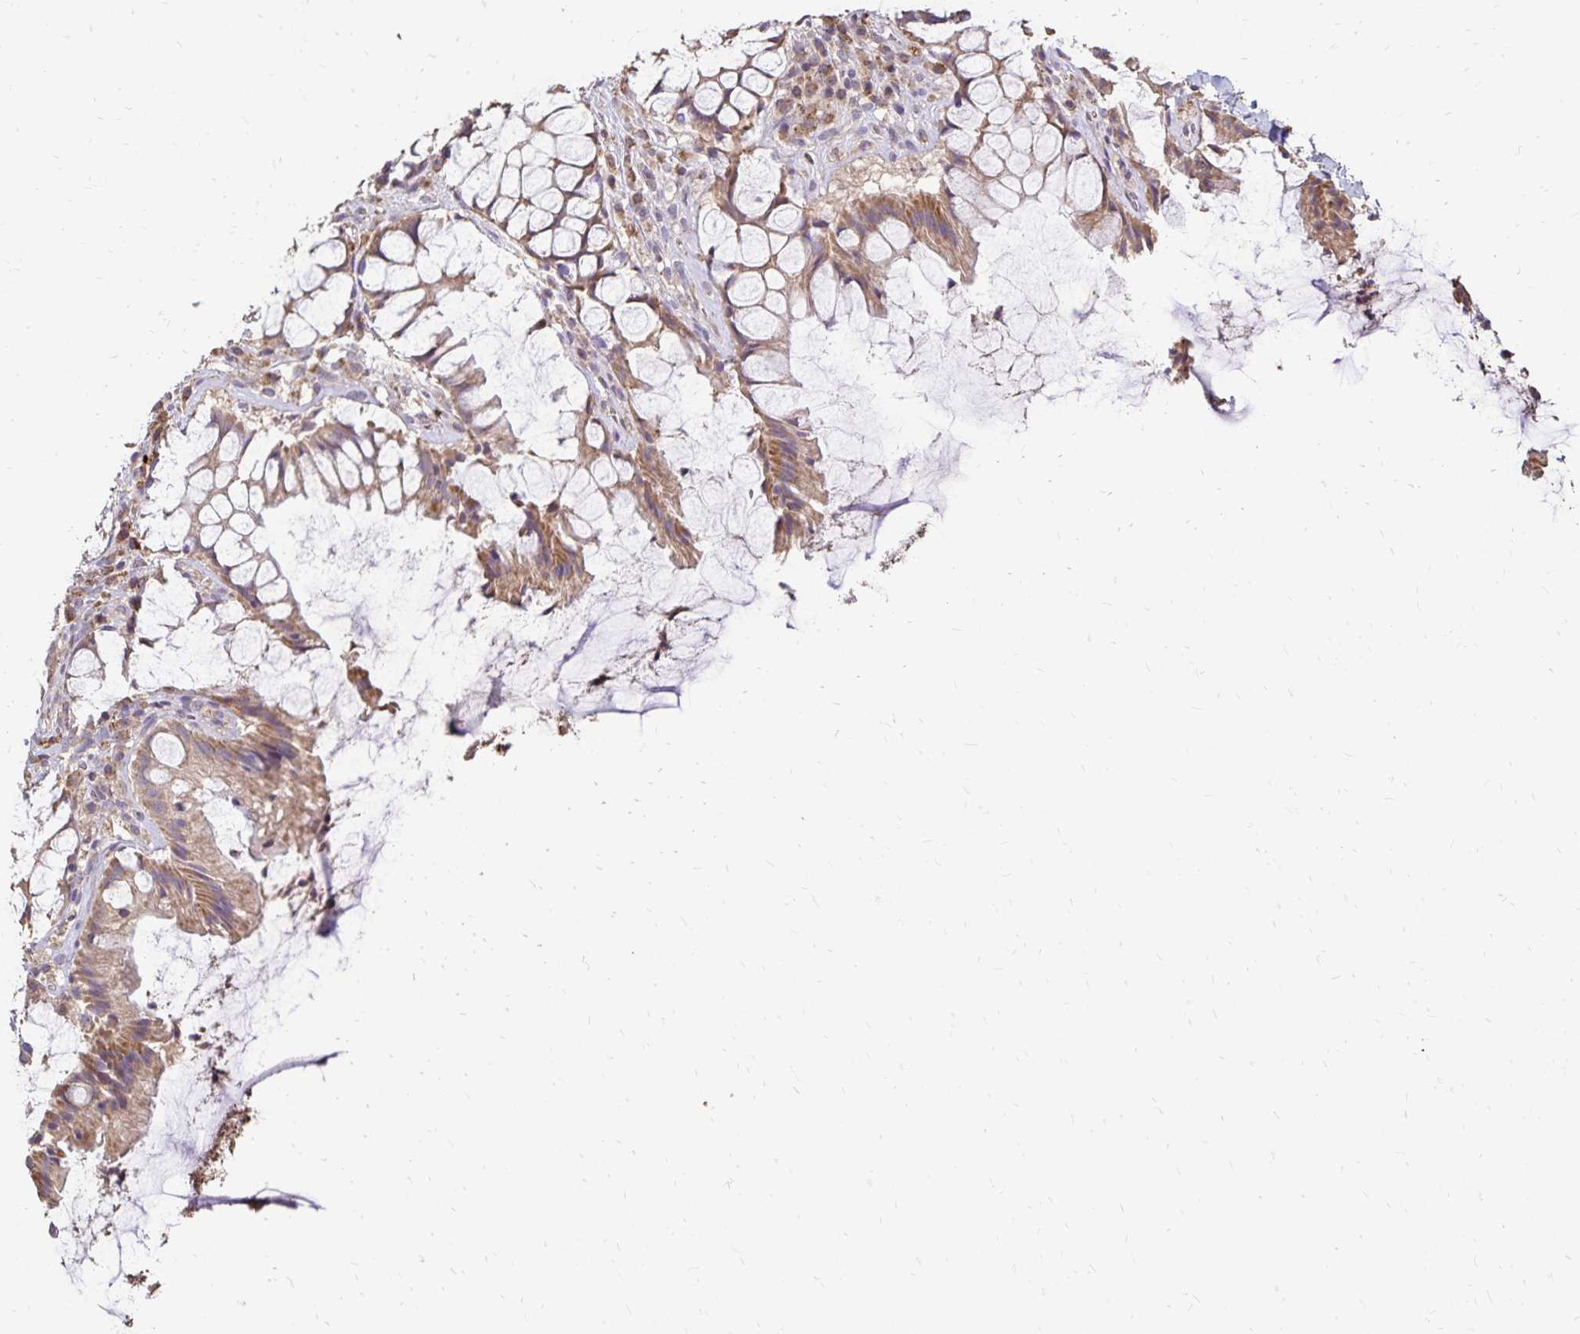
{"staining": {"intensity": "moderate", "quantity": ">75%", "location": "cytoplasmic/membranous"}, "tissue": "rectum", "cell_type": "Glandular cells", "image_type": "normal", "snomed": [{"axis": "morphology", "description": "Normal tissue, NOS"}, {"axis": "topography", "description": "Rectum"}], "caption": "Glandular cells demonstrate medium levels of moderate cytoplasmic/membranous staining in approximately >75% of cells in normal human rectum. (brown staining indicates protein expression, while blue staining denotes nuclei).", "gene": "EMC10", "patient": {"sex": "female", "age": 58}}